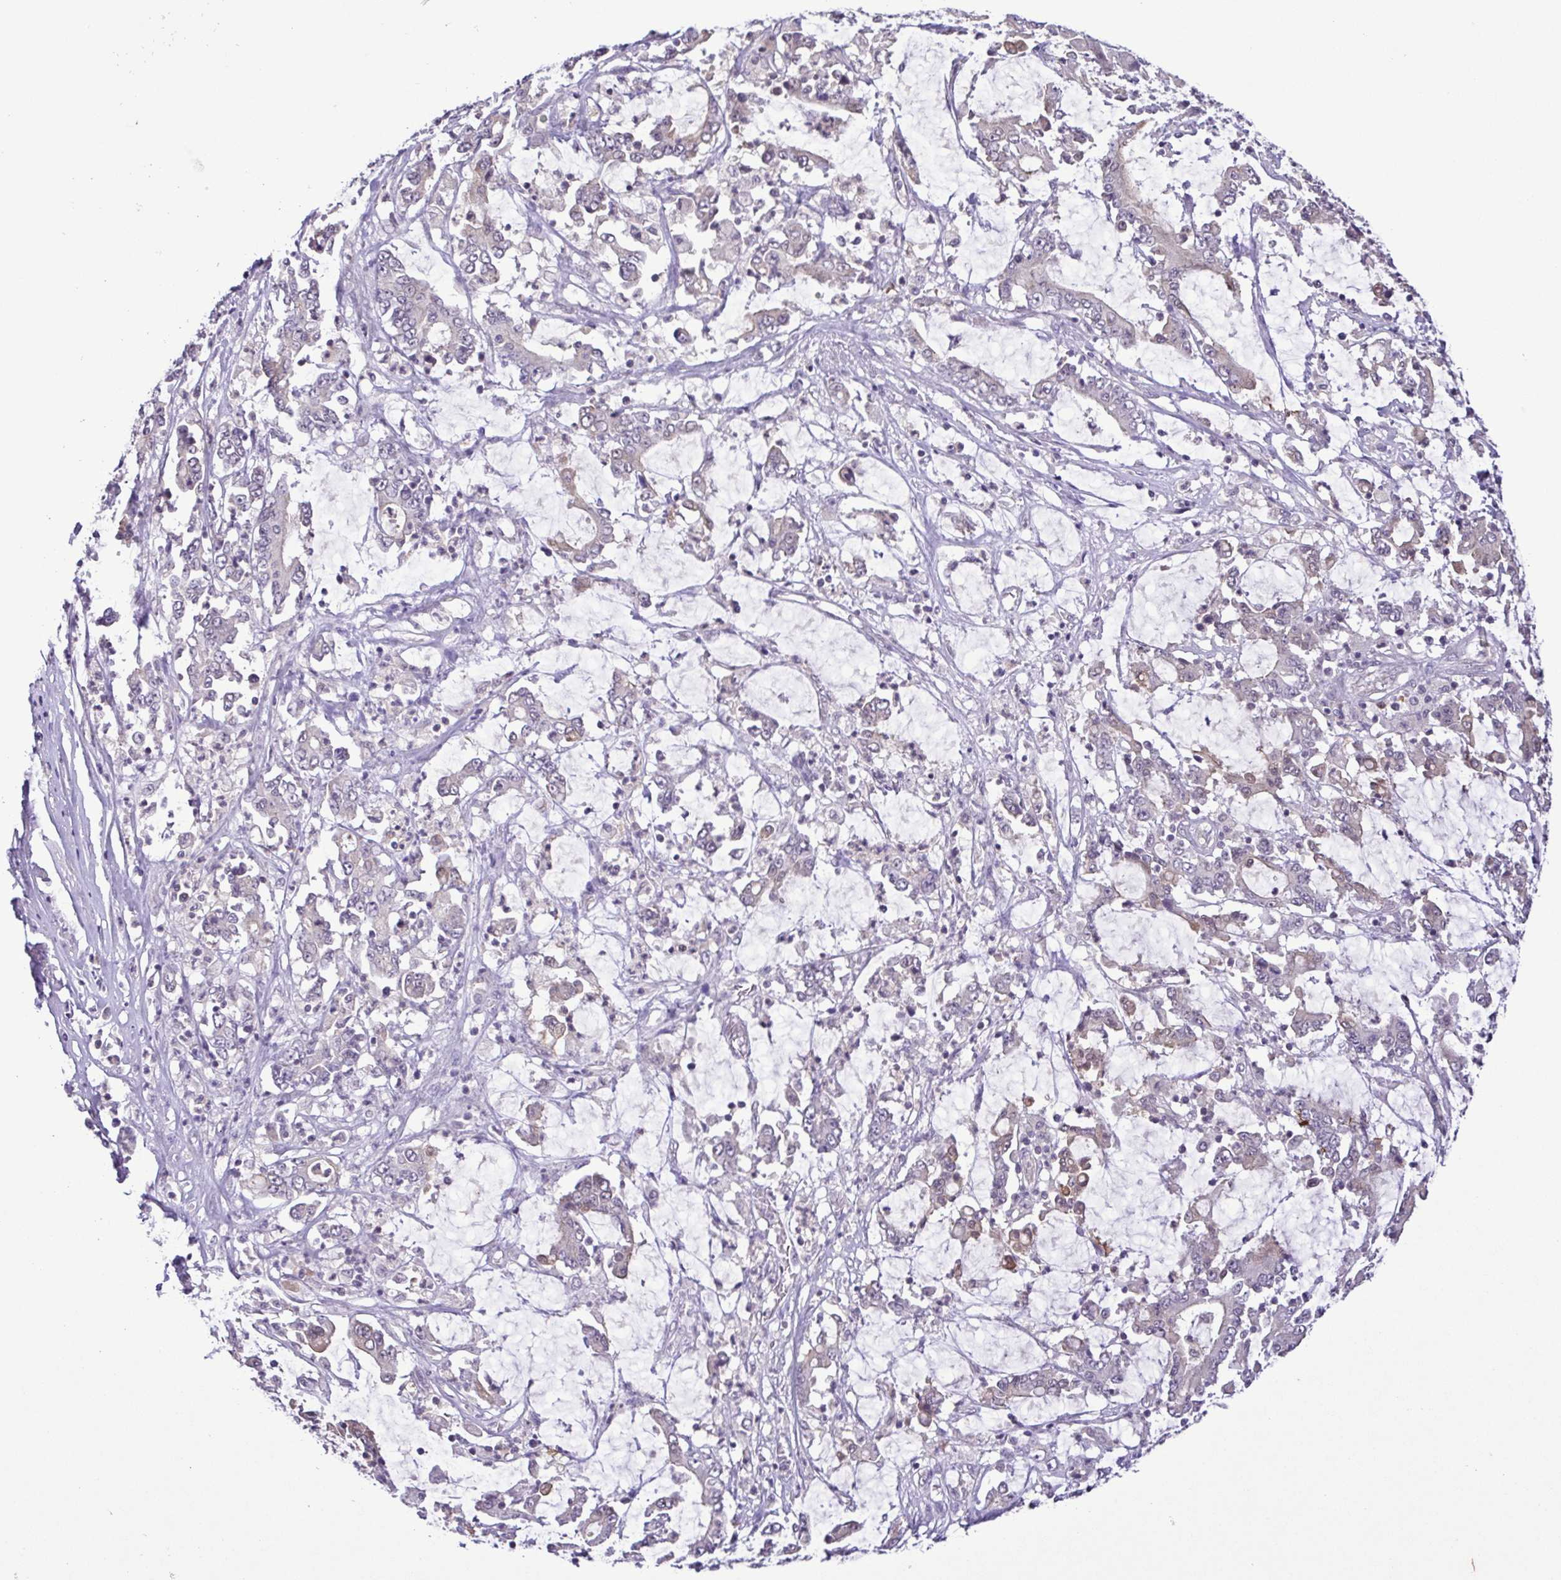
{"staining": {"intensity": "negative", "quantity": "none", "location": "none"}, "tissue": "stomach cancer", "cell_type": "Tumor cells", "image_type": "cancer", "snomed": [{"axis": "morphology", "description": "Adenocarcinoma, NOS"}, {"axis": "topography", "description": "Stomach, upper"}], "caption": "The micrograph displays no staining of tumor cells in adenocarcinoma (stomach).", "gene": "IL1RN", "patient": {"sex": "male", "age": 68}}